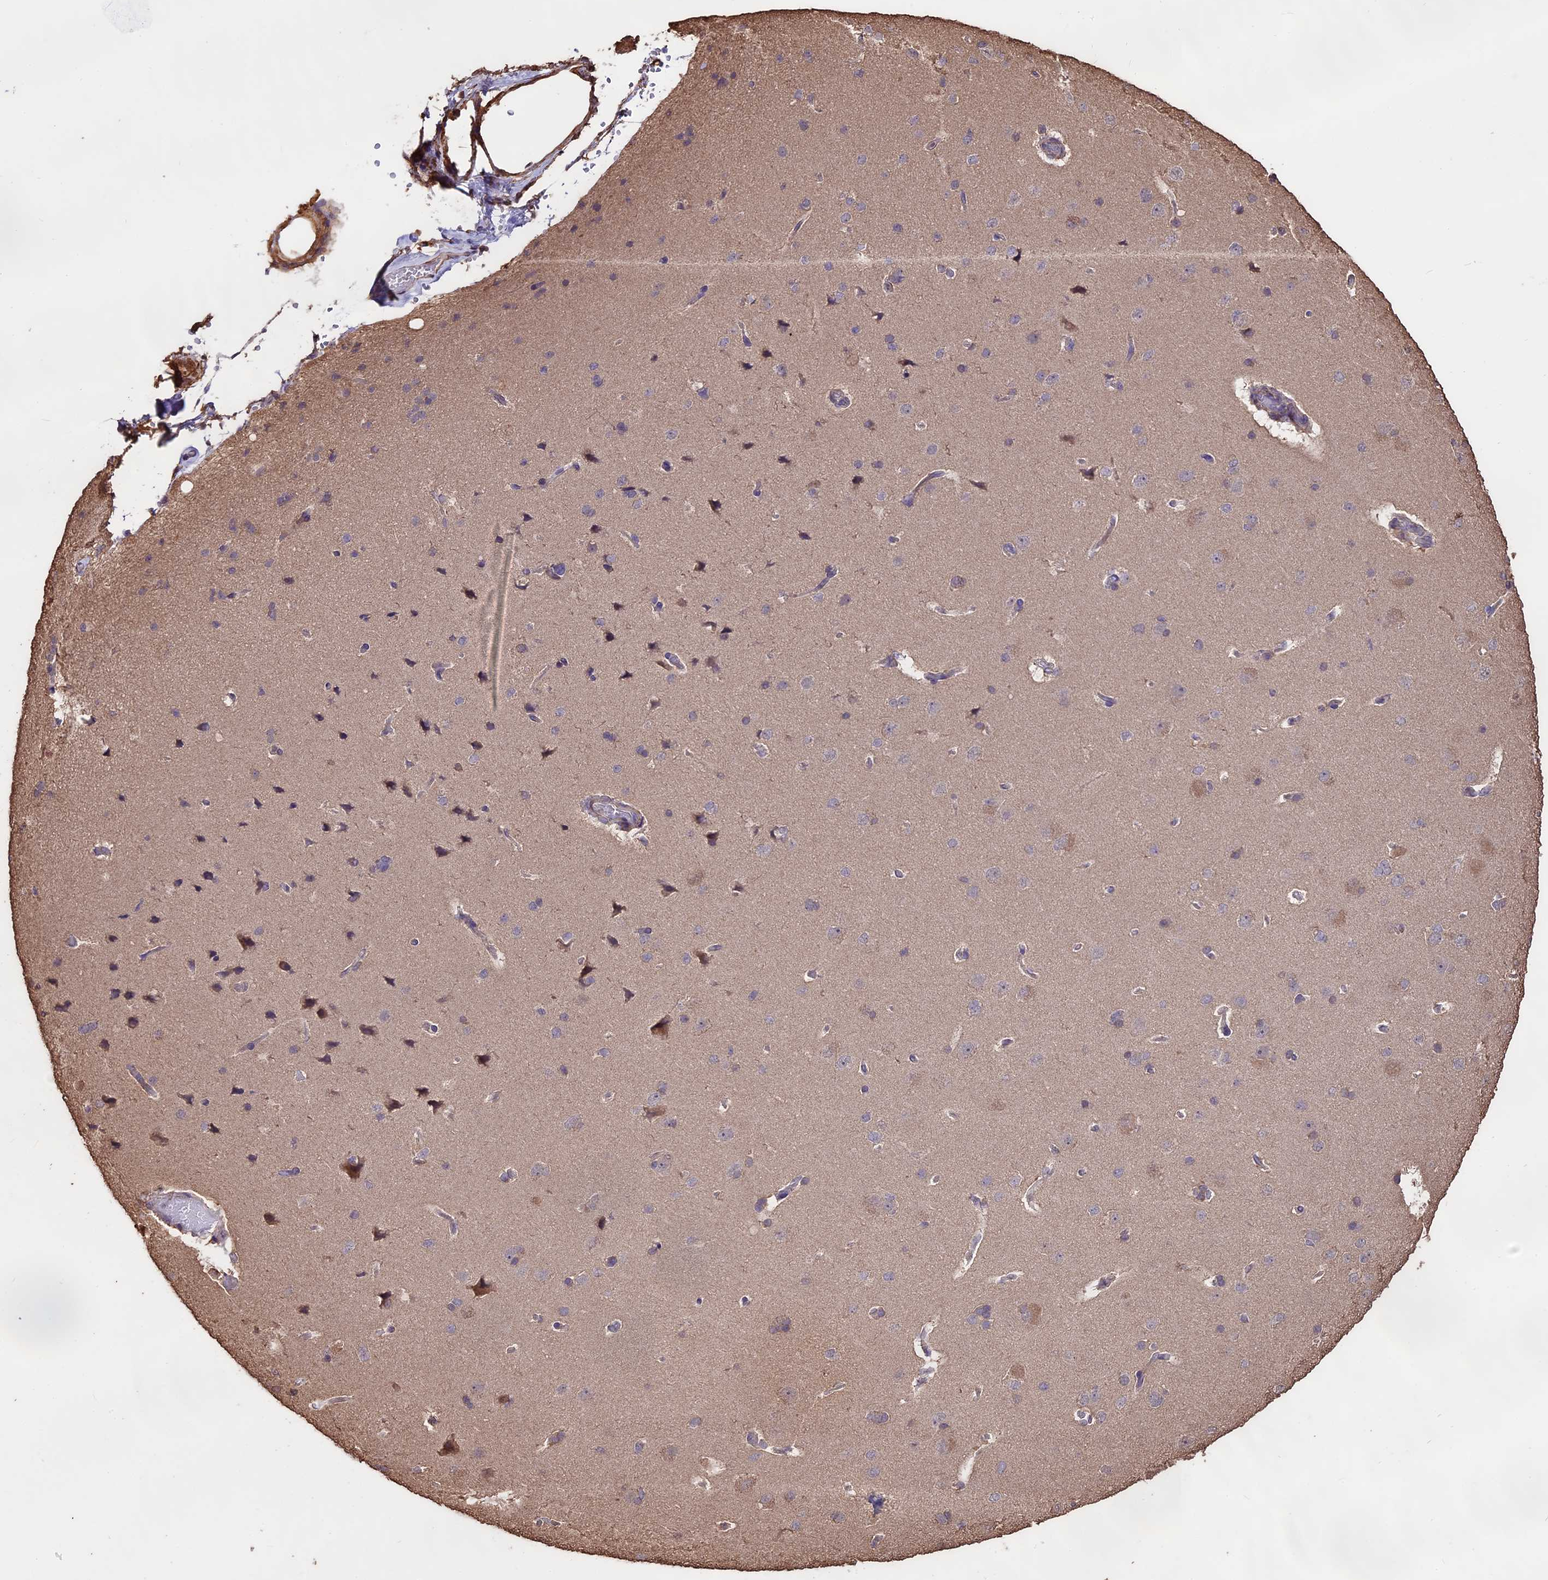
{"staining": {"intensity": "weak", "quantity": "25%-75%", "location": "cytoplasmic/membranous"}, "tissue": "cerebral cortex", "cell_type": "Endothelial cells", "image_type": "normal", "snomed": [{"axis": "morphology", "description": "Normal tissue, NOS"}, {"axis": "topography", "description": "Cerebral cortex"}], "caption": "Cerebral cortex stained with DAB IHC exhibits low levels of weak cytoplasmic/membranous staining in about 25%-75% of endothelial cells.", "gene": "PGPEP1L", "patient": {"sex": "male", "age": 62}}